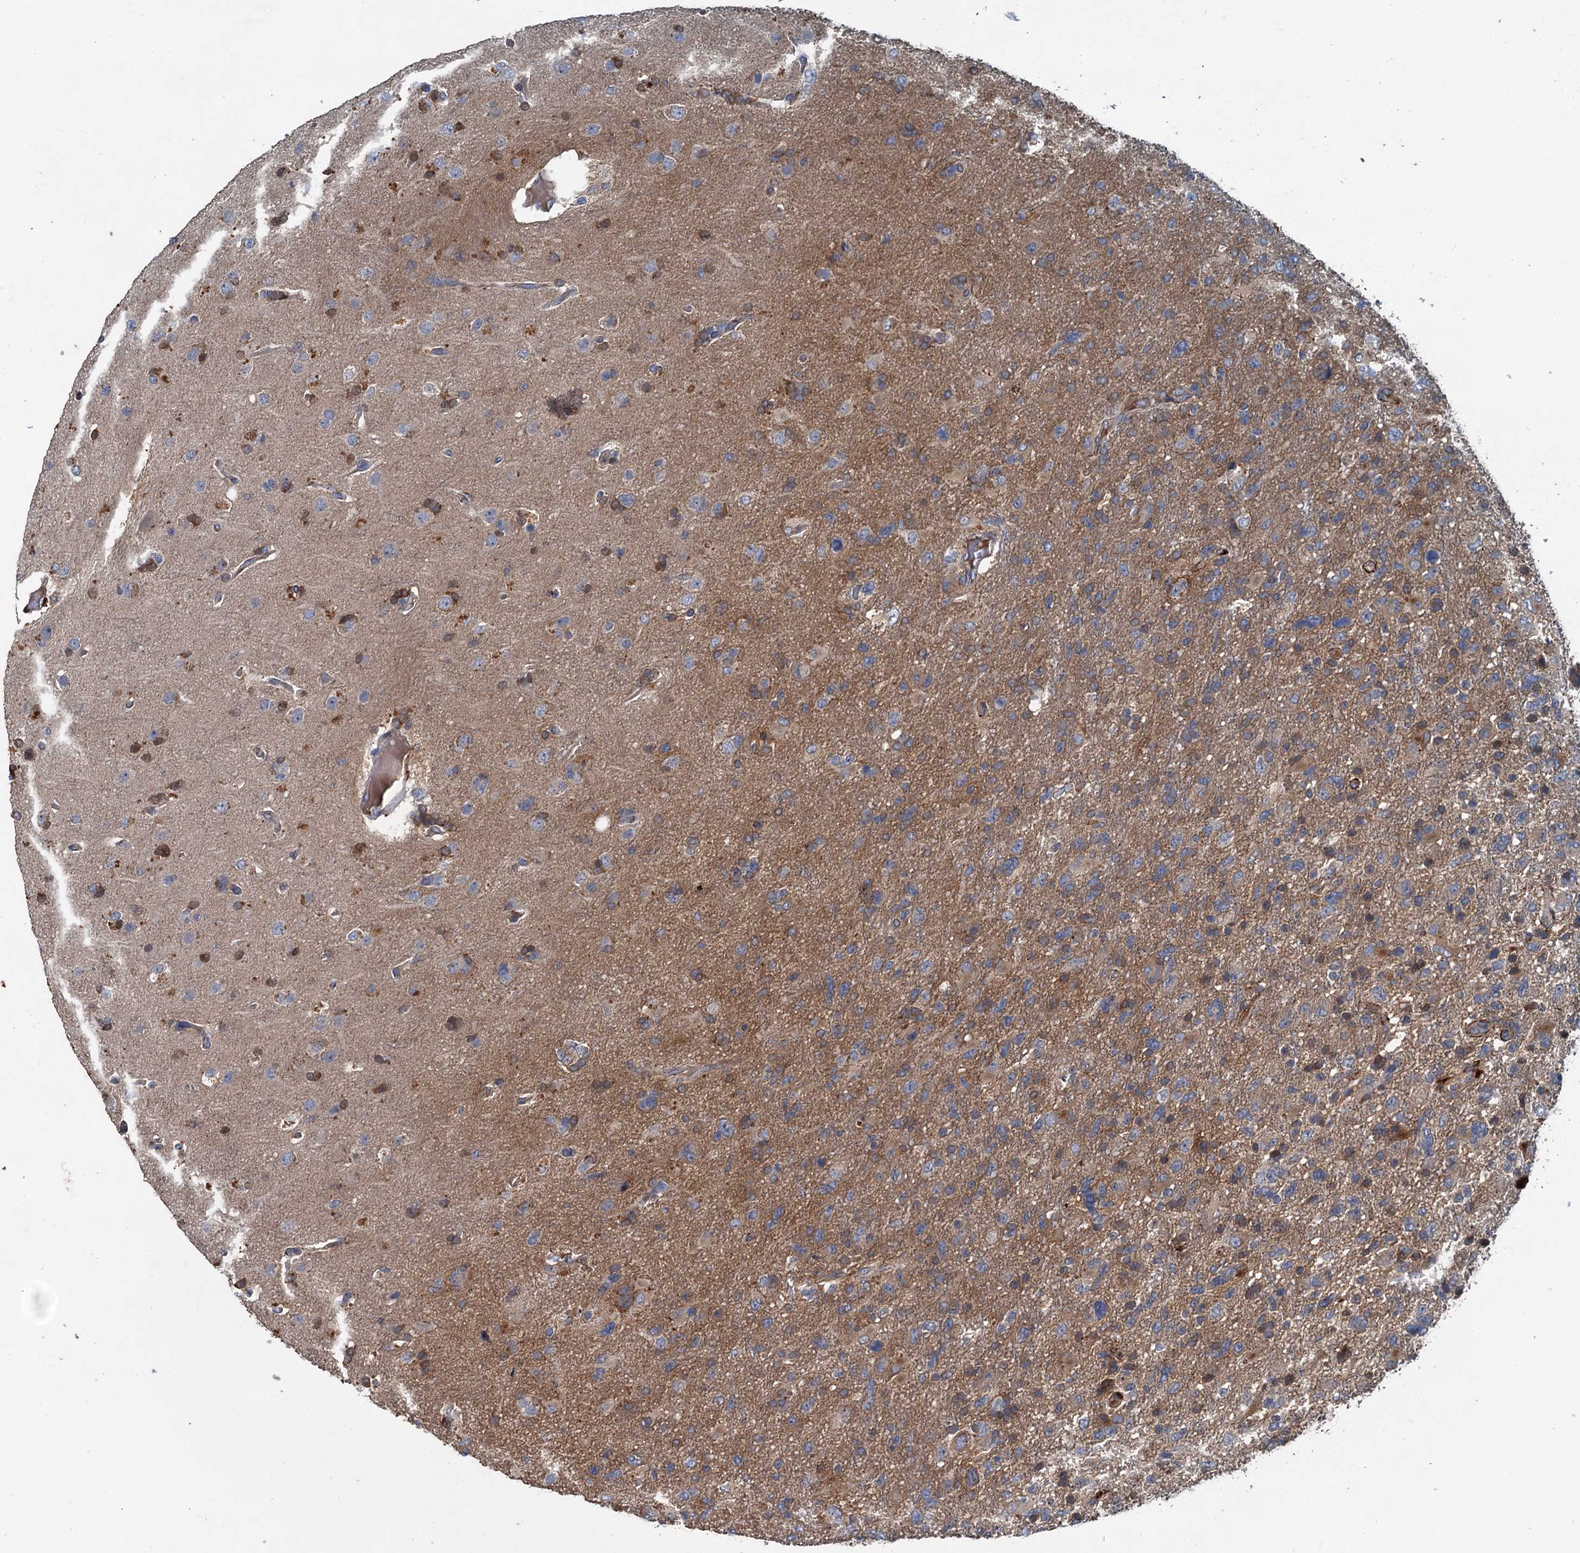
{"staining": {"intensity": "moderate", "quantity": "<25%", "location": "cytoplasmic/membranous"}, "tissue": "glioma", "cell_type": "Tumor cells", "image_type": "cancer", "snomed": [{"axis": "morphology", "description": "Glioma, malignant, High grade"}, {"axis": "topography", "description": "Brain"}], "caption": "Human malignant glioma (high-grade) stained with a brown dye exhibits moderate cytoplasmic/membranous positive positivity in approximately <25% of tumor cells.", "gene": "TAPBPL", "patient": {"sex": "male", "age": 61}}